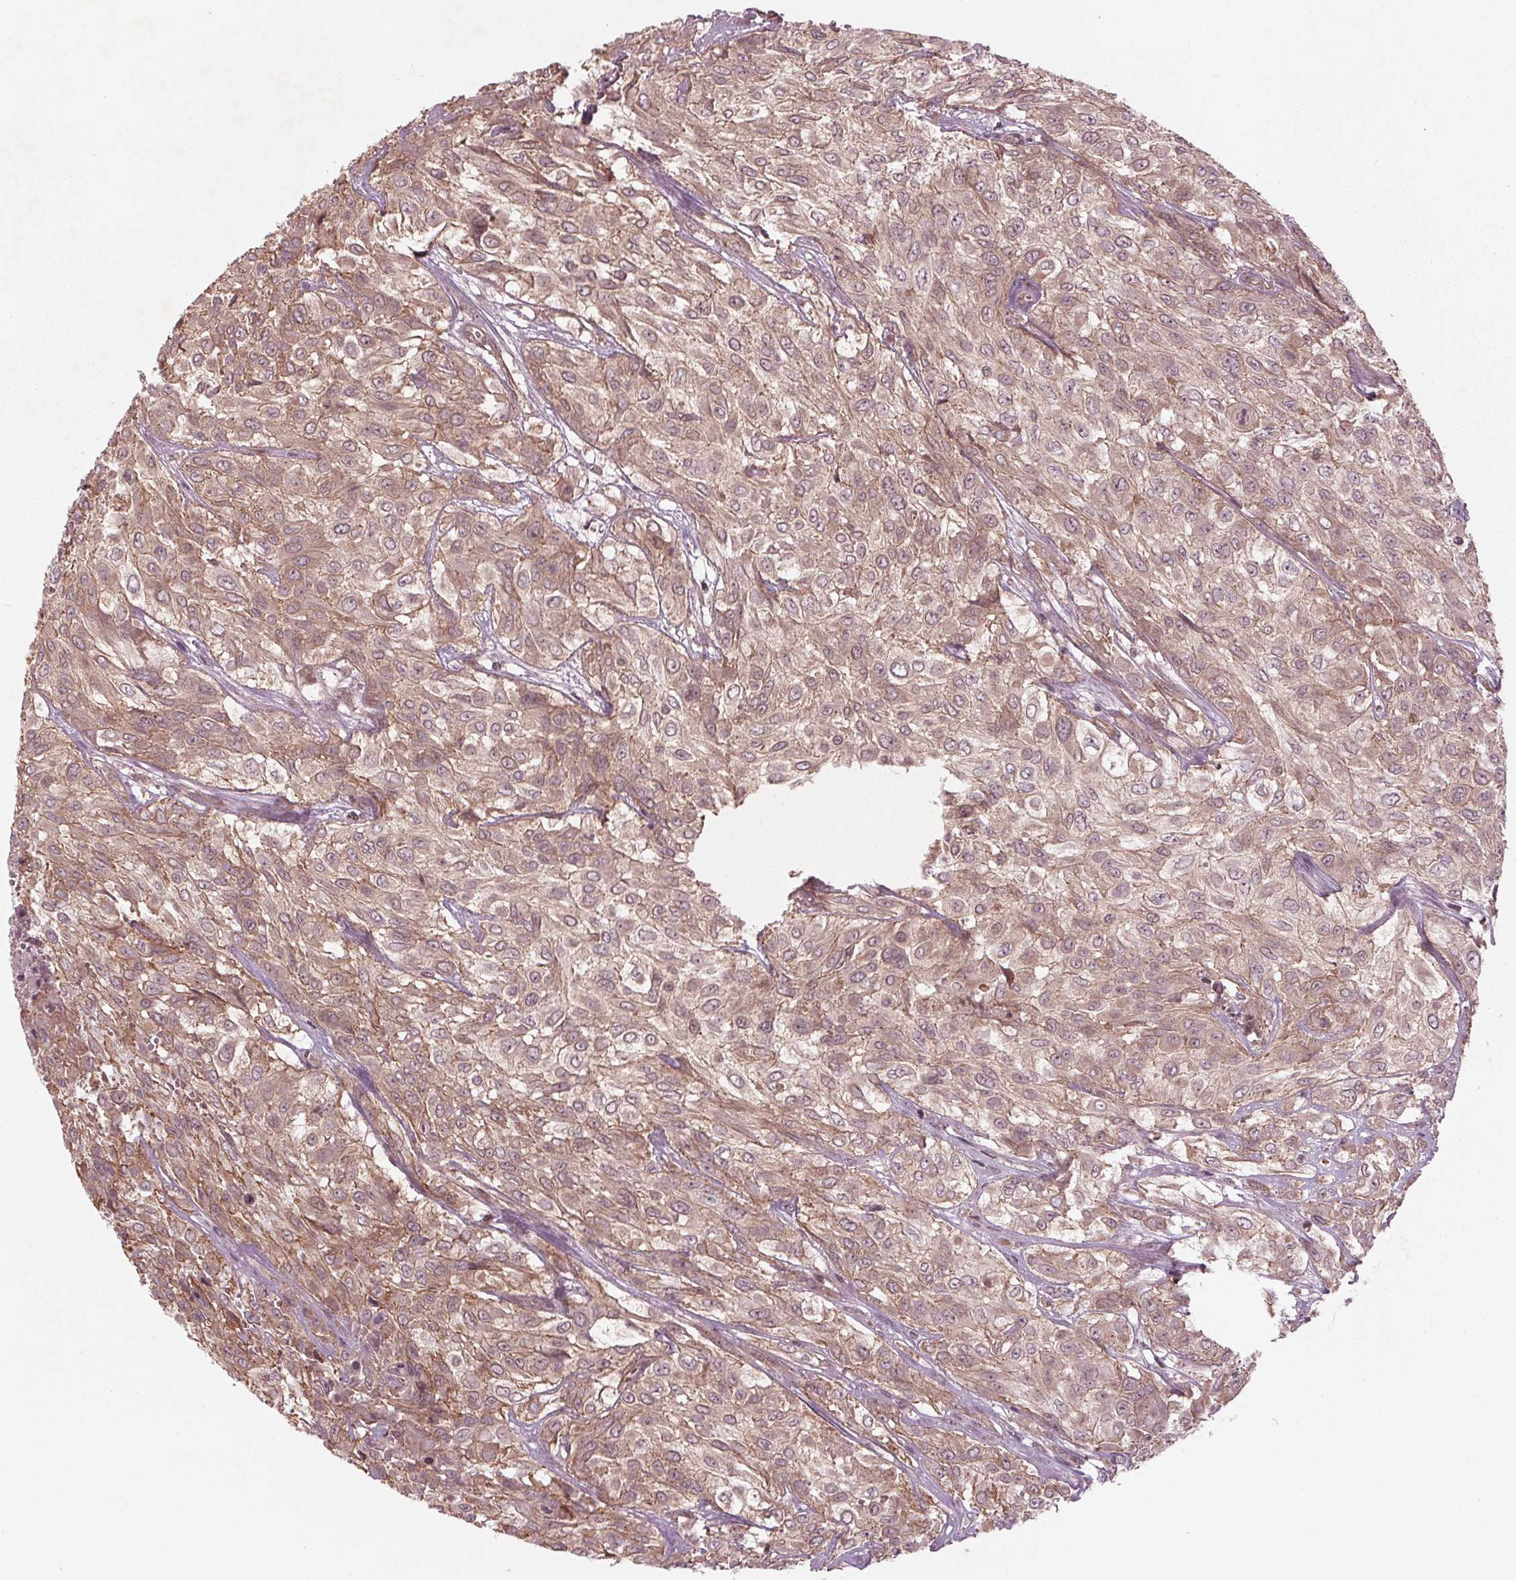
{"staining": {"intensity": "weak", "quantity": ">75%", "location": "cytoplasmic/membranous"}, "tissue": "urothelial cancer", "cell_type": "Tumor cells", "image_type": "cancer", "snomed": [{"axis": "morphology", "description": "Urothelial carcinoma, High grade"}, {"axis": "topography", "description": "Urinary bladder"}], "caption": "About >75% of tumor cells in human urothelial cancer display weak cytoplasmic/membranous protein expression as visualized by brown immunohistochemical staining.", "gene": "BTBD1", "patient": {"sex": "male", "age": 57}}